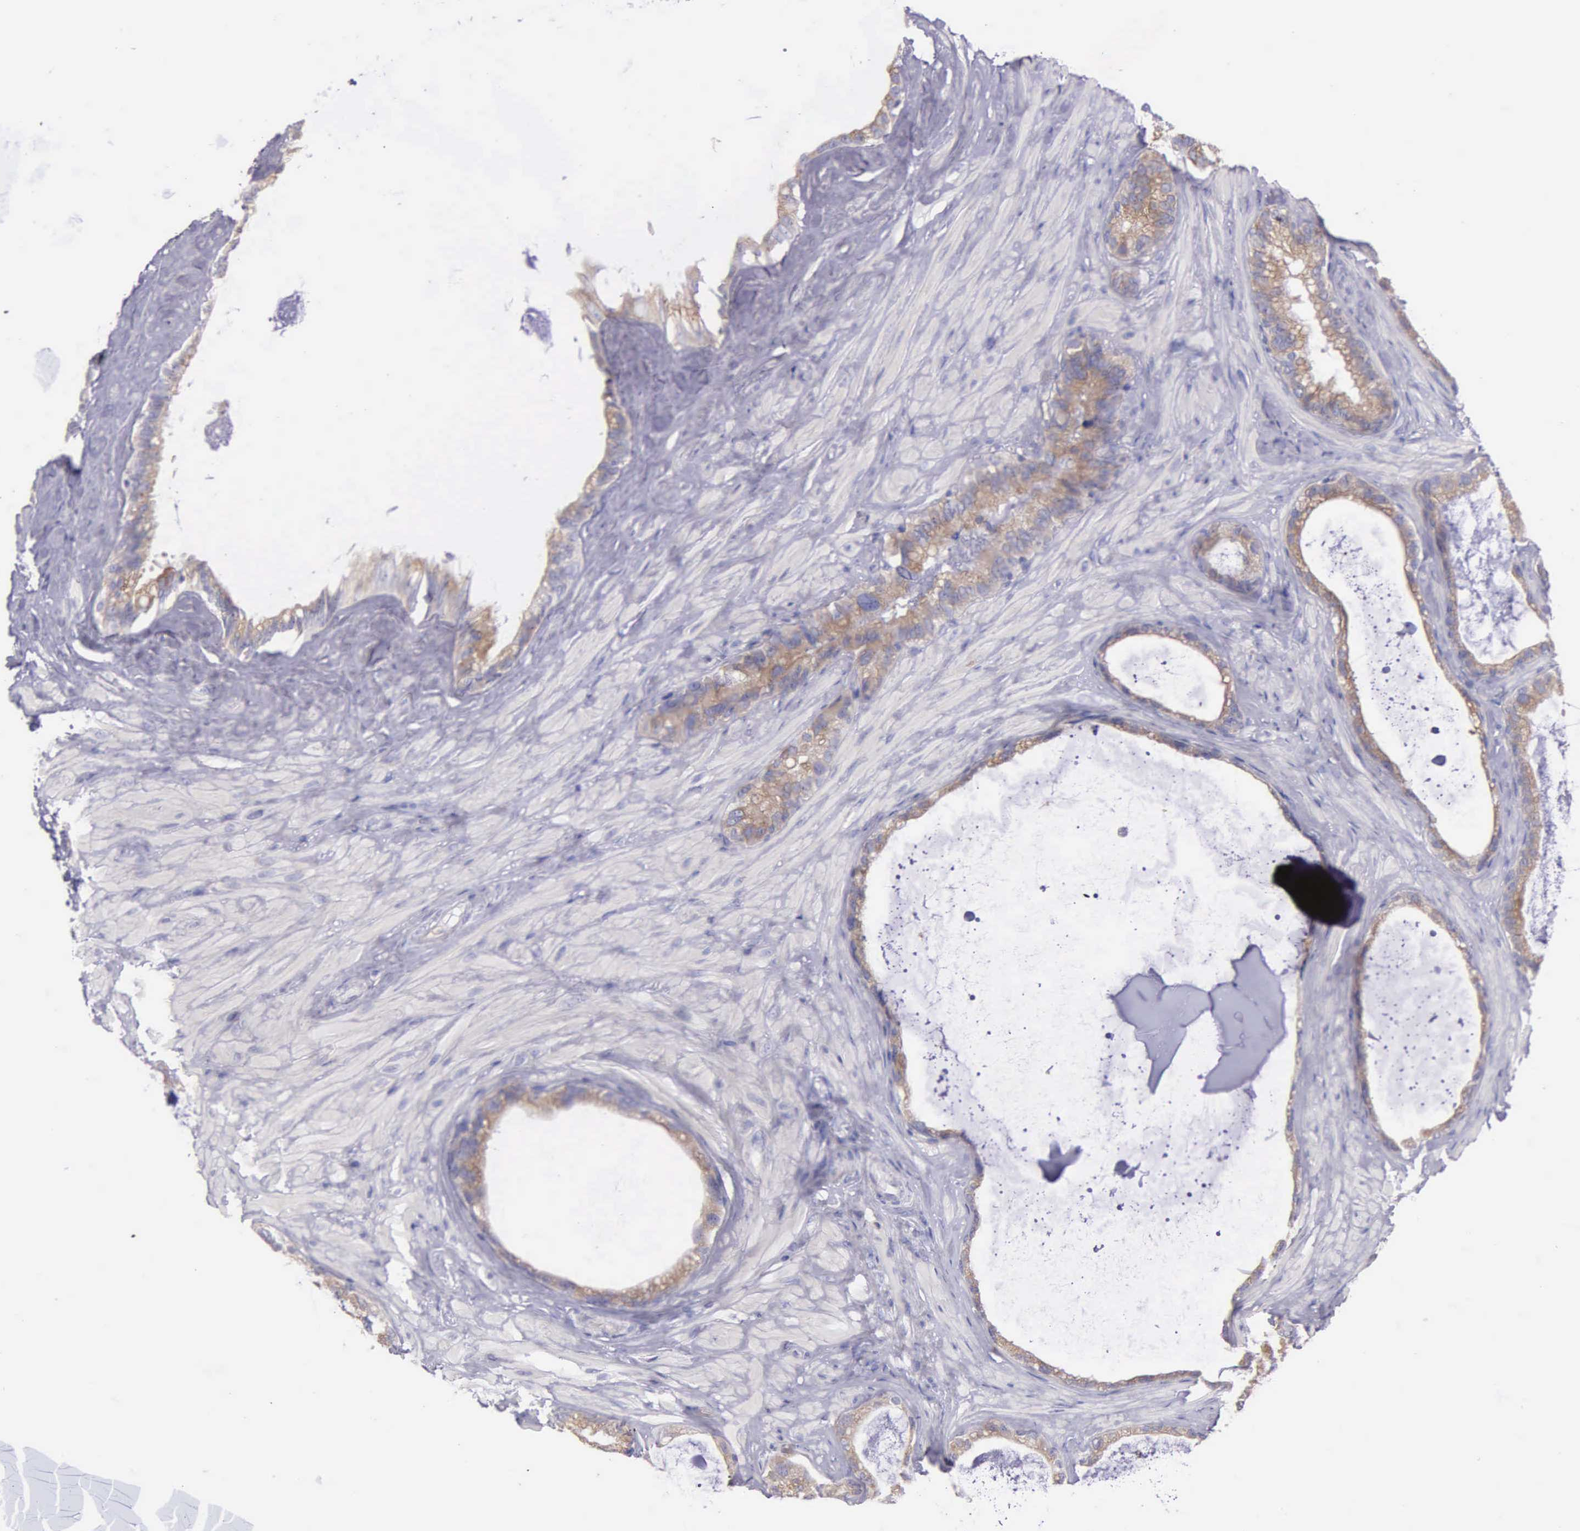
{"staining": {"intensity": "weak", "quantity": ">75%", "location": "cytoplasmic/membranous"}, "tissue": "seminal vesicle", "cell_type": "Glandular cells", "image_type": "normal", "snomed": [{"axis": "morphology", "description": "Normal tissue, NOS"}, {"axis": "topography", "description": "Seminal veicle"}], "caption": "Seminal vesicle stained with DAB (3,3'-diaminobenzidine) immunohistochemistry shows low levels of weak cytoplasmic/membranous staining in about >75% of glandular cells. The staining is performed using DAB brown chromogen to label protein expression. The nuclei are counter-stained blue using hematoxylin.", "gene": "CTAGE15", "patient": {"sex": "male", "age": 63}}